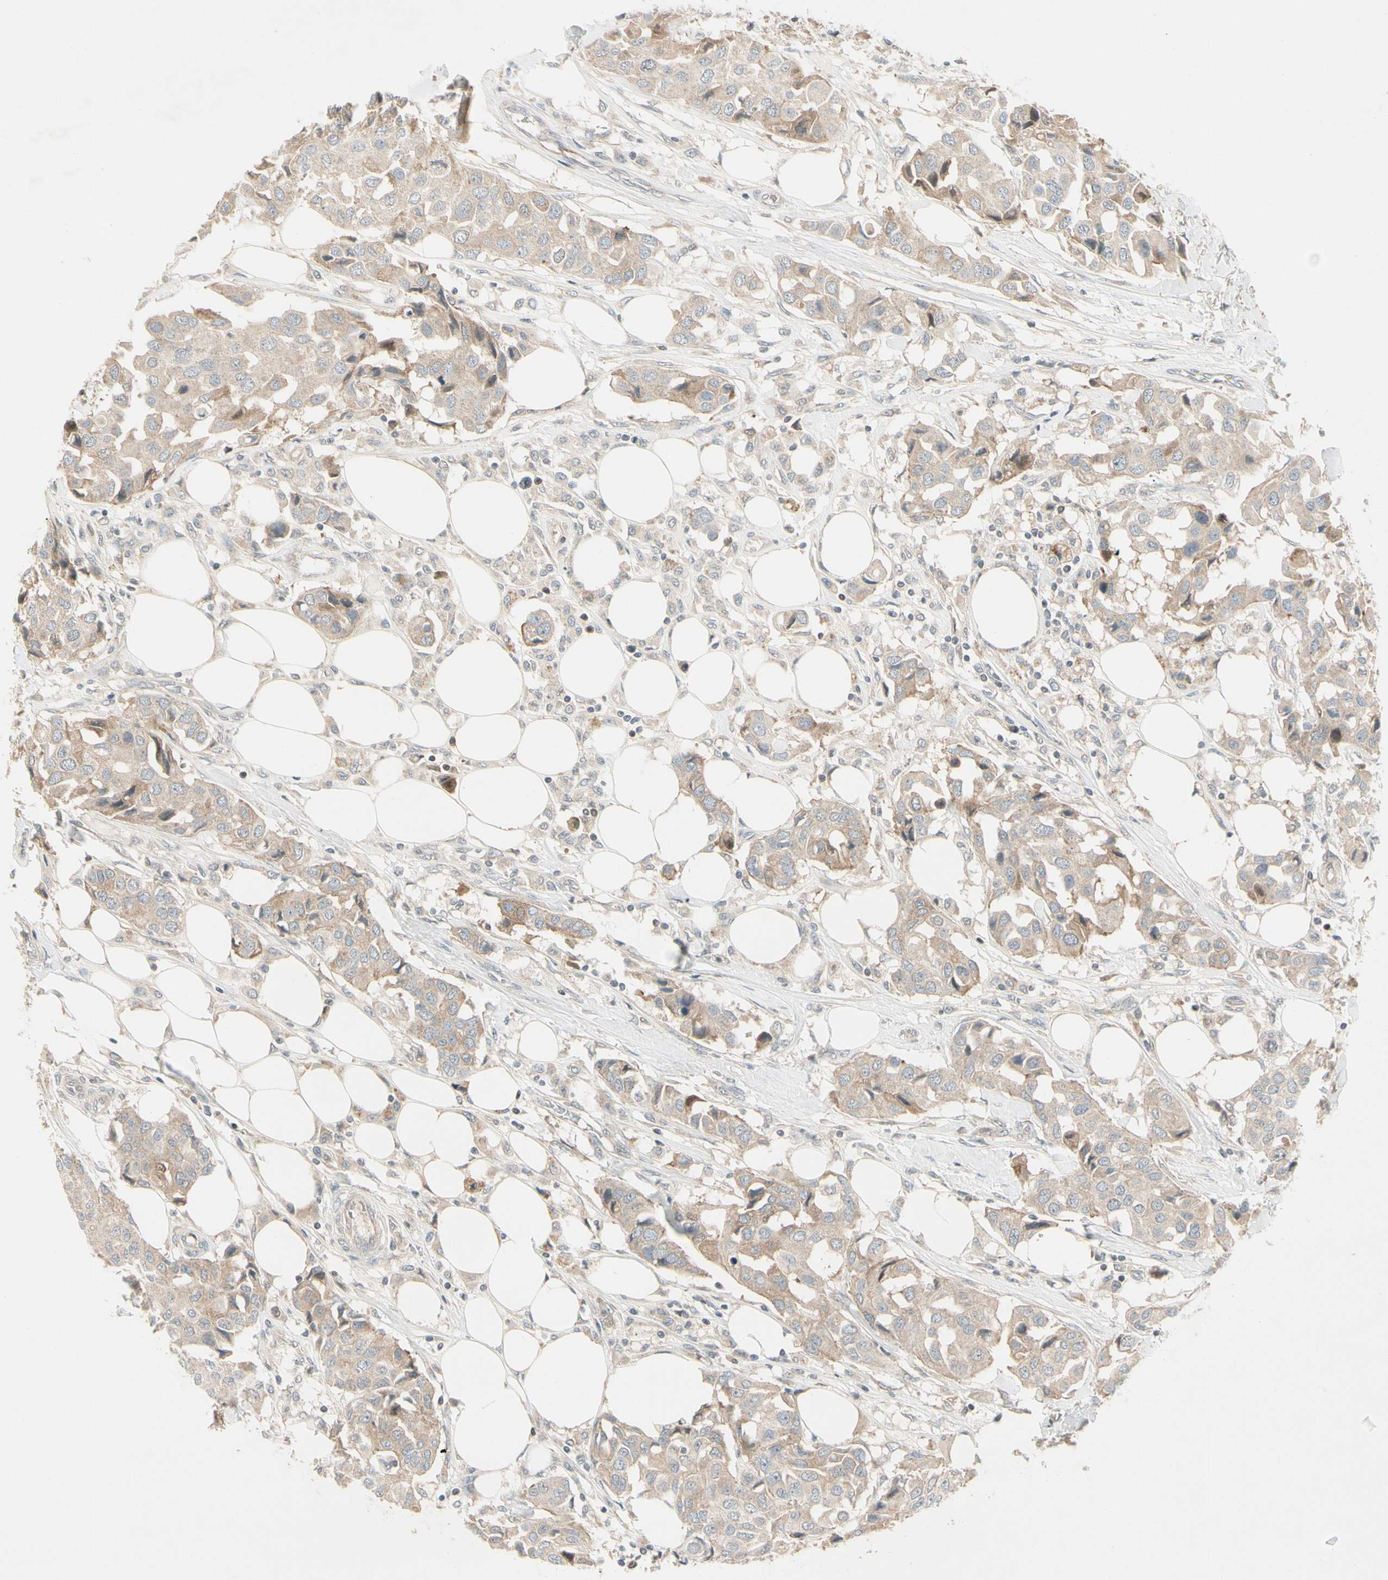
{"staining": {"intensity": "weak", "quantity": ">75%", "location": "cytoplasmic/membranous"}, "tissue": "breast cancer", "cell_type": "Tumor cells", "image_type": "cancer", "snomed": [{"axis": "morphology", "description": "Duct carcinoma"}, {"axis": "topography", "description": "Breast"}], "caption": "There is low levels of weak cytoplasmic/membranous staining in tumor cells of breast infiltrating ductal carcinoma, as demonstrated by immunohistochemical staining (brown color).", "gene": "ICAM5", "patient": {"sex": "female", "age": 80}}